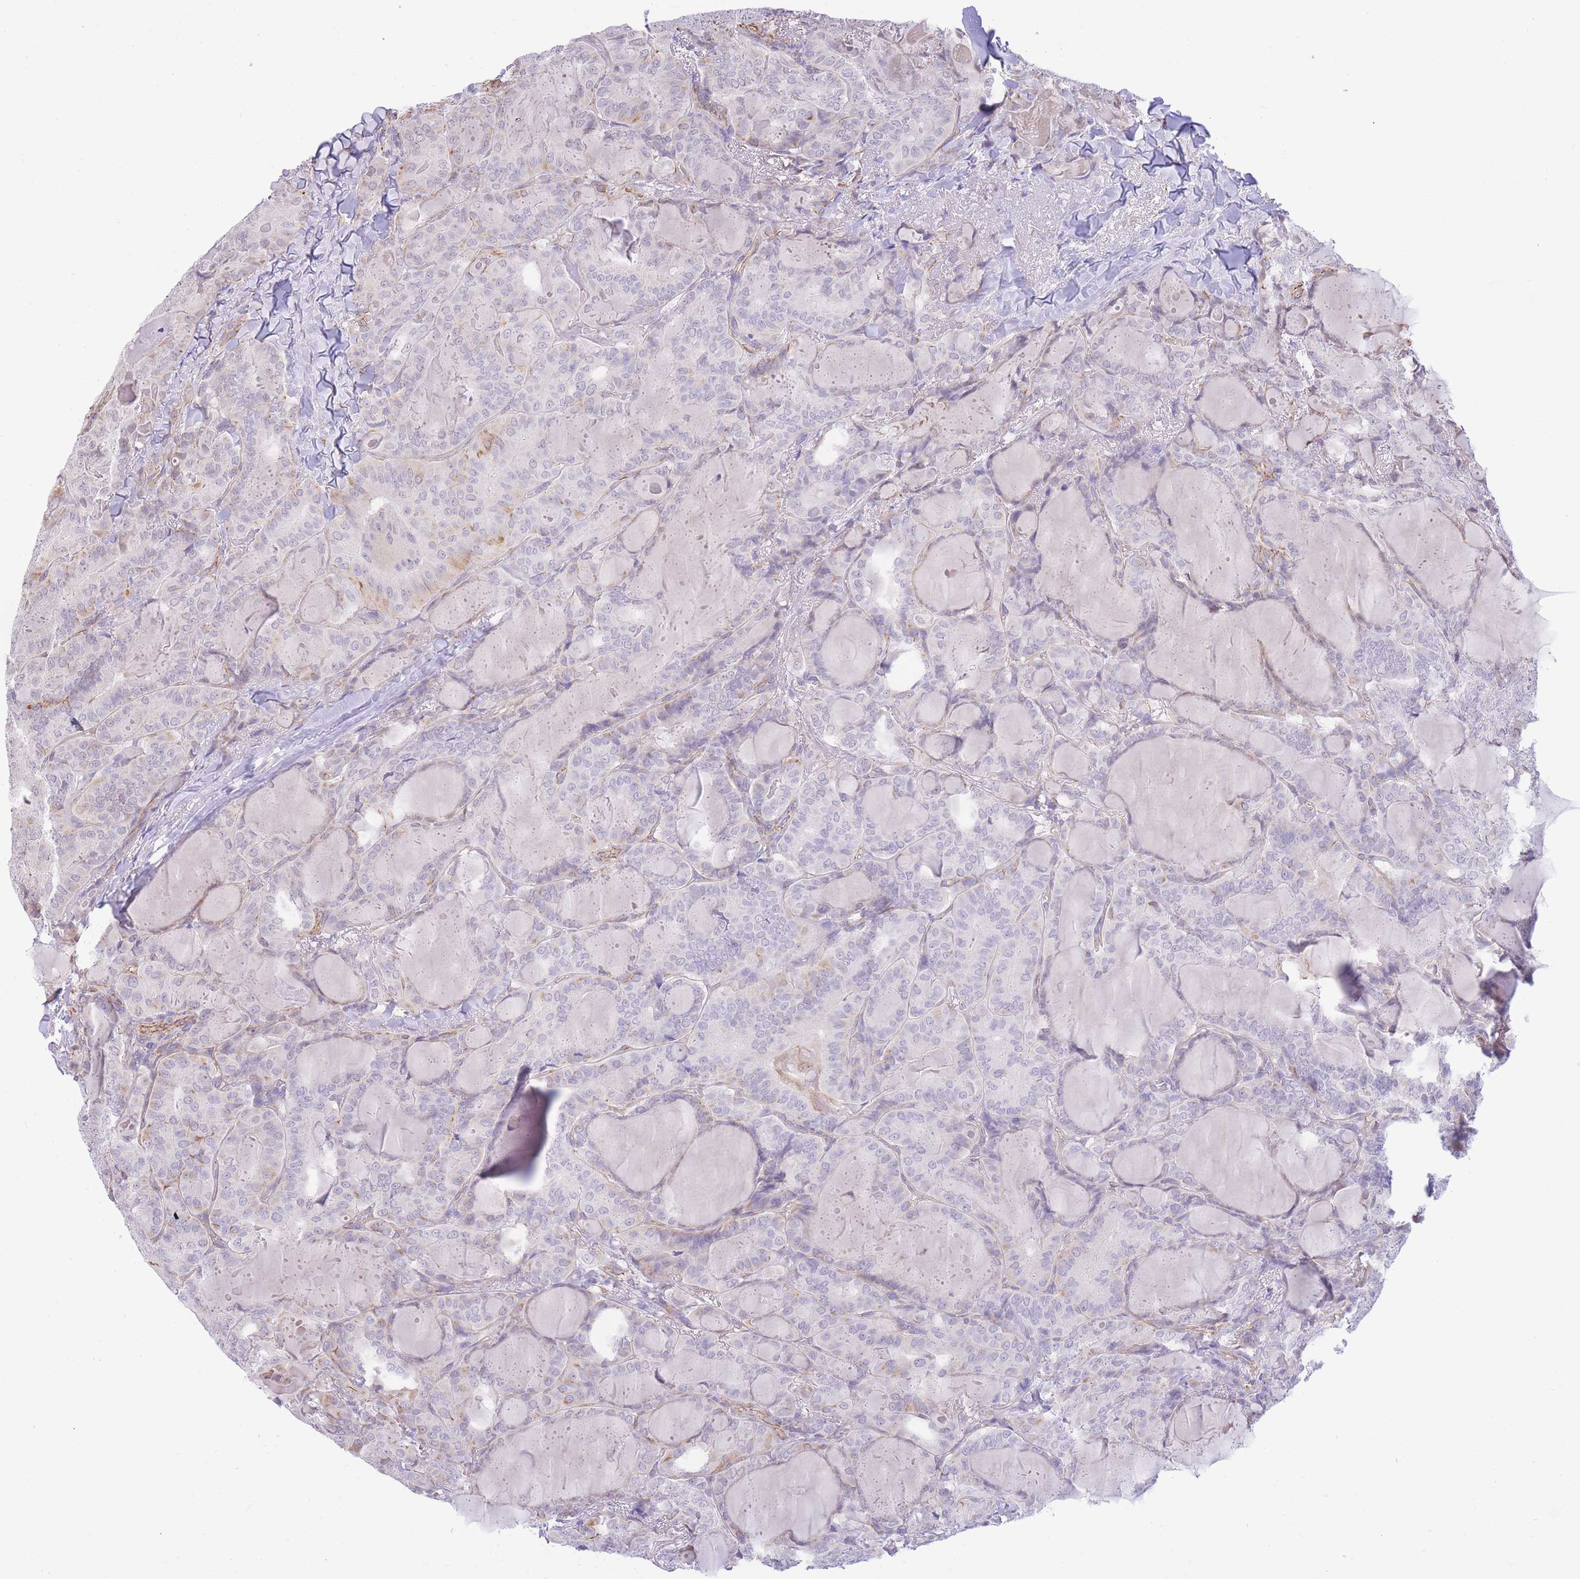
{"staining": {"intensity": "negative", "quantity": "none", "location": "none"}, "tissue": "thyroid cancer", "cell_type": "Tumor cells", "image_type": "cancer", "snomed": [{"axis": "morphology", "description": "Papillary adenocarcinoma, NOS"}, {"axis": "topography", "description": "Thyroid gland"}], "caption": "Tumor cells are negative for brown protein staining in thyroid cancer.", "gene": "PSG8", "patient": {"sex": "female", "age": 68}}